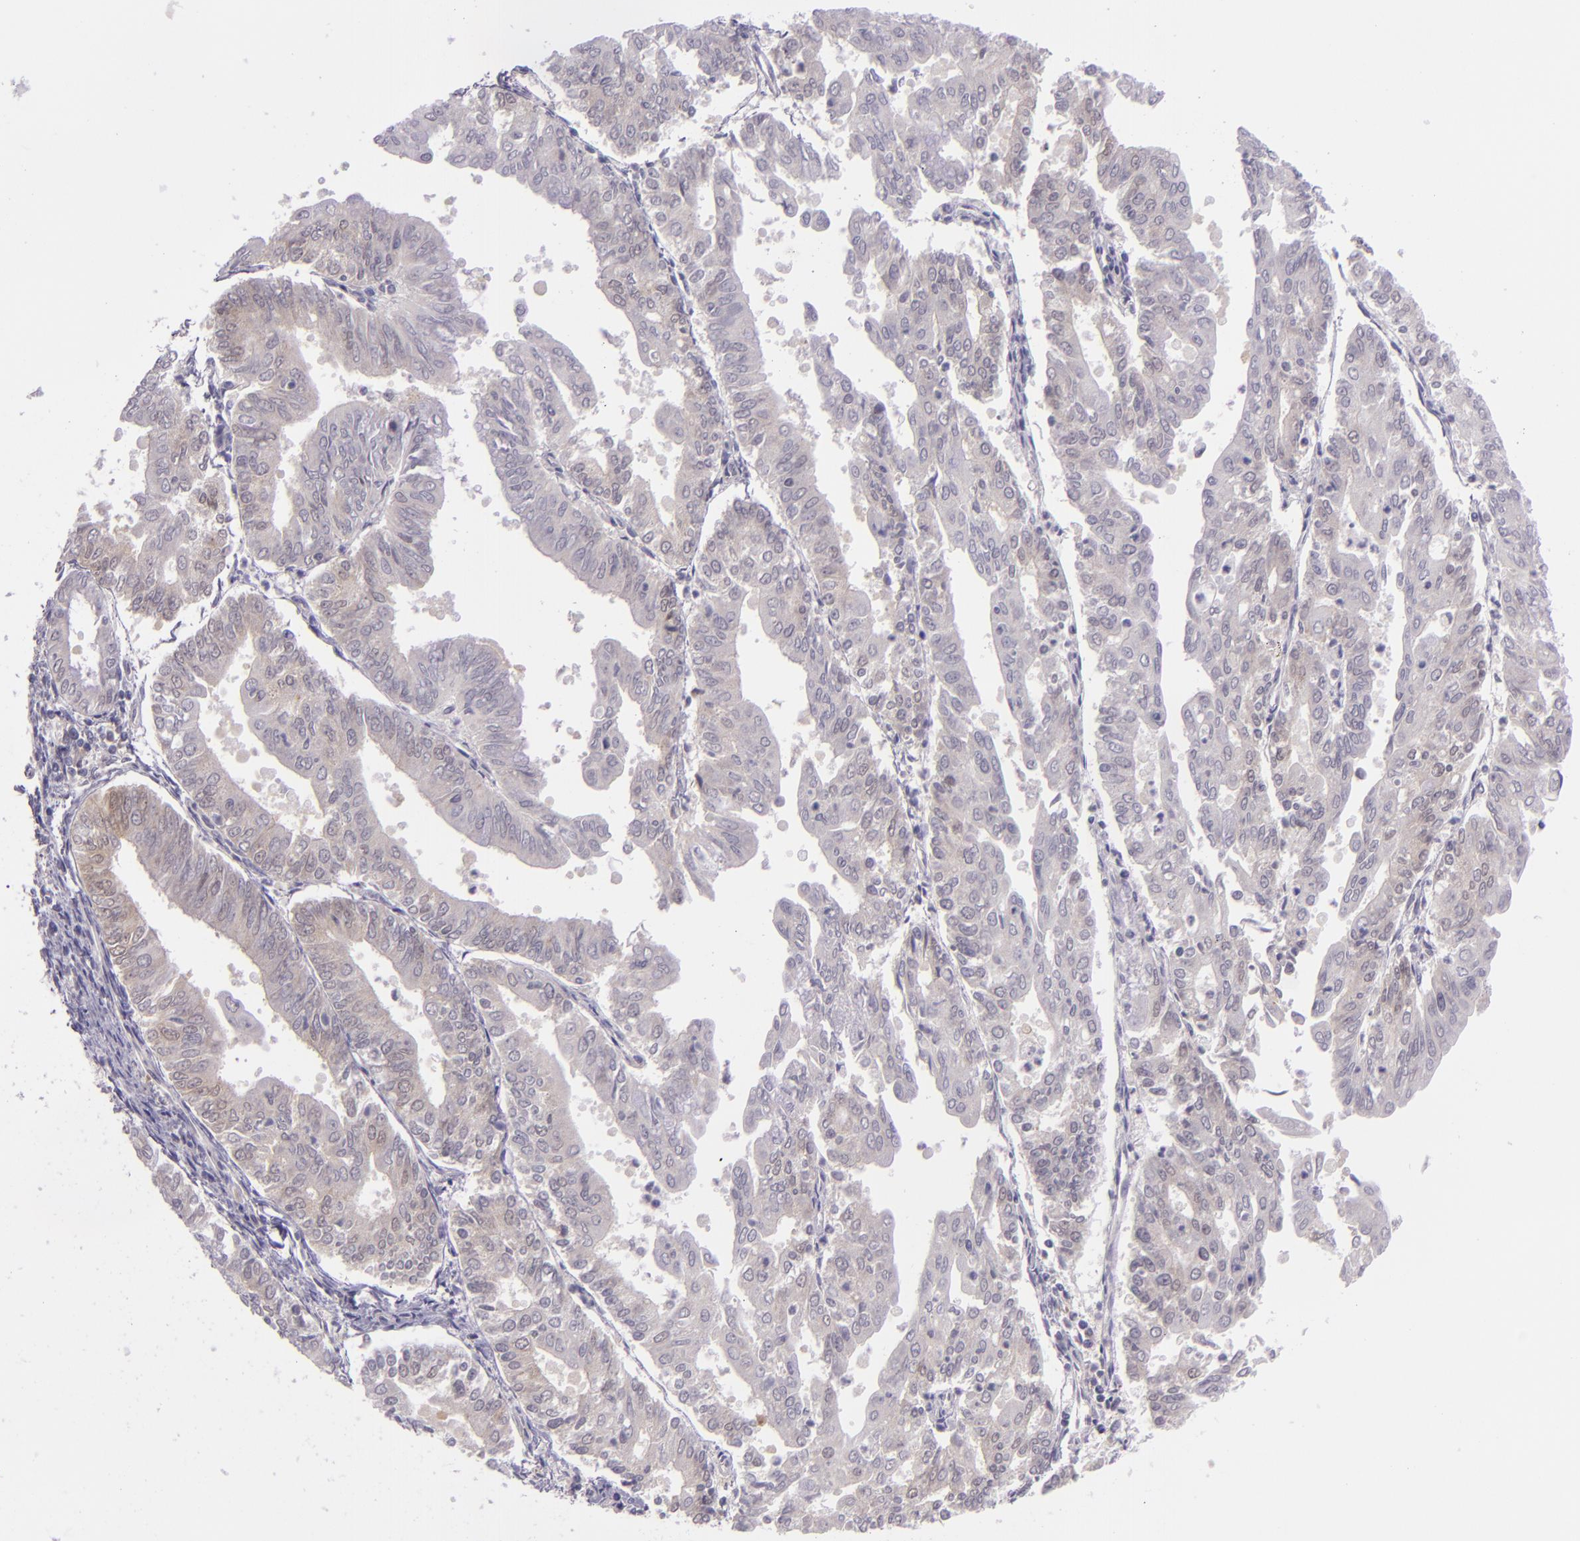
{"staining": {"intensity": "negative", "quantity": "none", "location": "none"}, "tissue": "endometrial cancer", "cell_type": "Tumor cells", "image_type": "cancer", "snomed": [{"axis": "morphology", "description": "Adenocarcinoma, NOS"}, {"axis": "topography", "description": "Endometrium"}], "caption": "The photomicrograph demonstrates no staining of tumor cells in endometrial cancer (adenocarcinoma). (Stains: DAB (3,3'-diaminobenzidine) IHC with hematoxylin counter stain, Microscopy: brightfield microscopy at high magnification).", "gene": "CSE1L", "patient": {"sex": "female", "age": 79}}